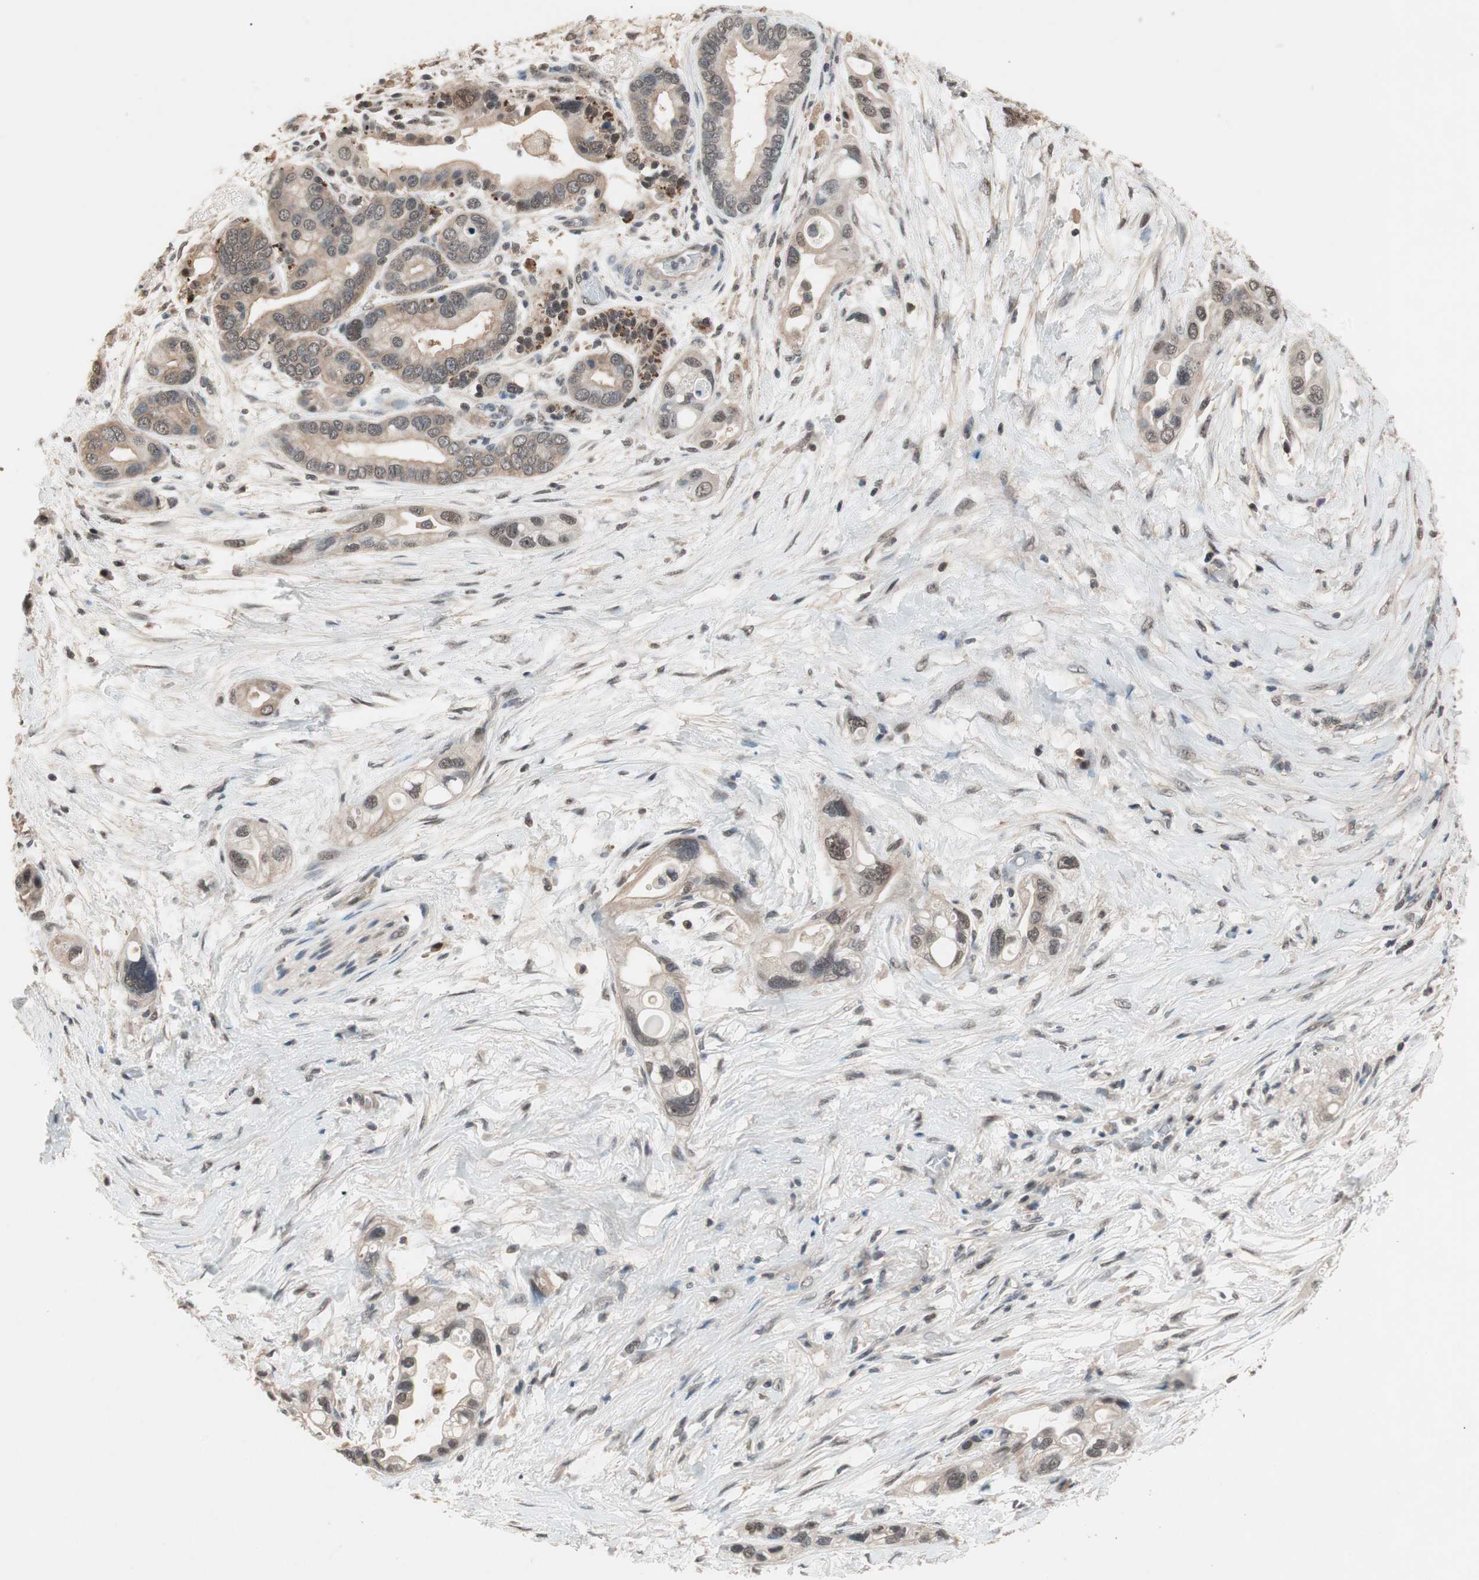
{"staining": {"intensity": "moderate", "quantity": ">75%", "location": "cytoplasmic/membranous,nuclear"}, "tissue": "pancreatic cancer", "cell_type": "Tumor cells", "image_type": "cancer", "snomed": [{"axis": "morphology", "description": "Adenocarcinoma, NOS"}, {"axis": "topography", "description": "Pancreas"}], "caption": "Pancreatic adenocarcinoma tissue reveals moderate cytoplasmic/membranous and nuclear expression in about >75% of tumor cells, visualized by immunohistochemistry.", "gene": "GART", "patient": {"sex": "female", "age": 77}}